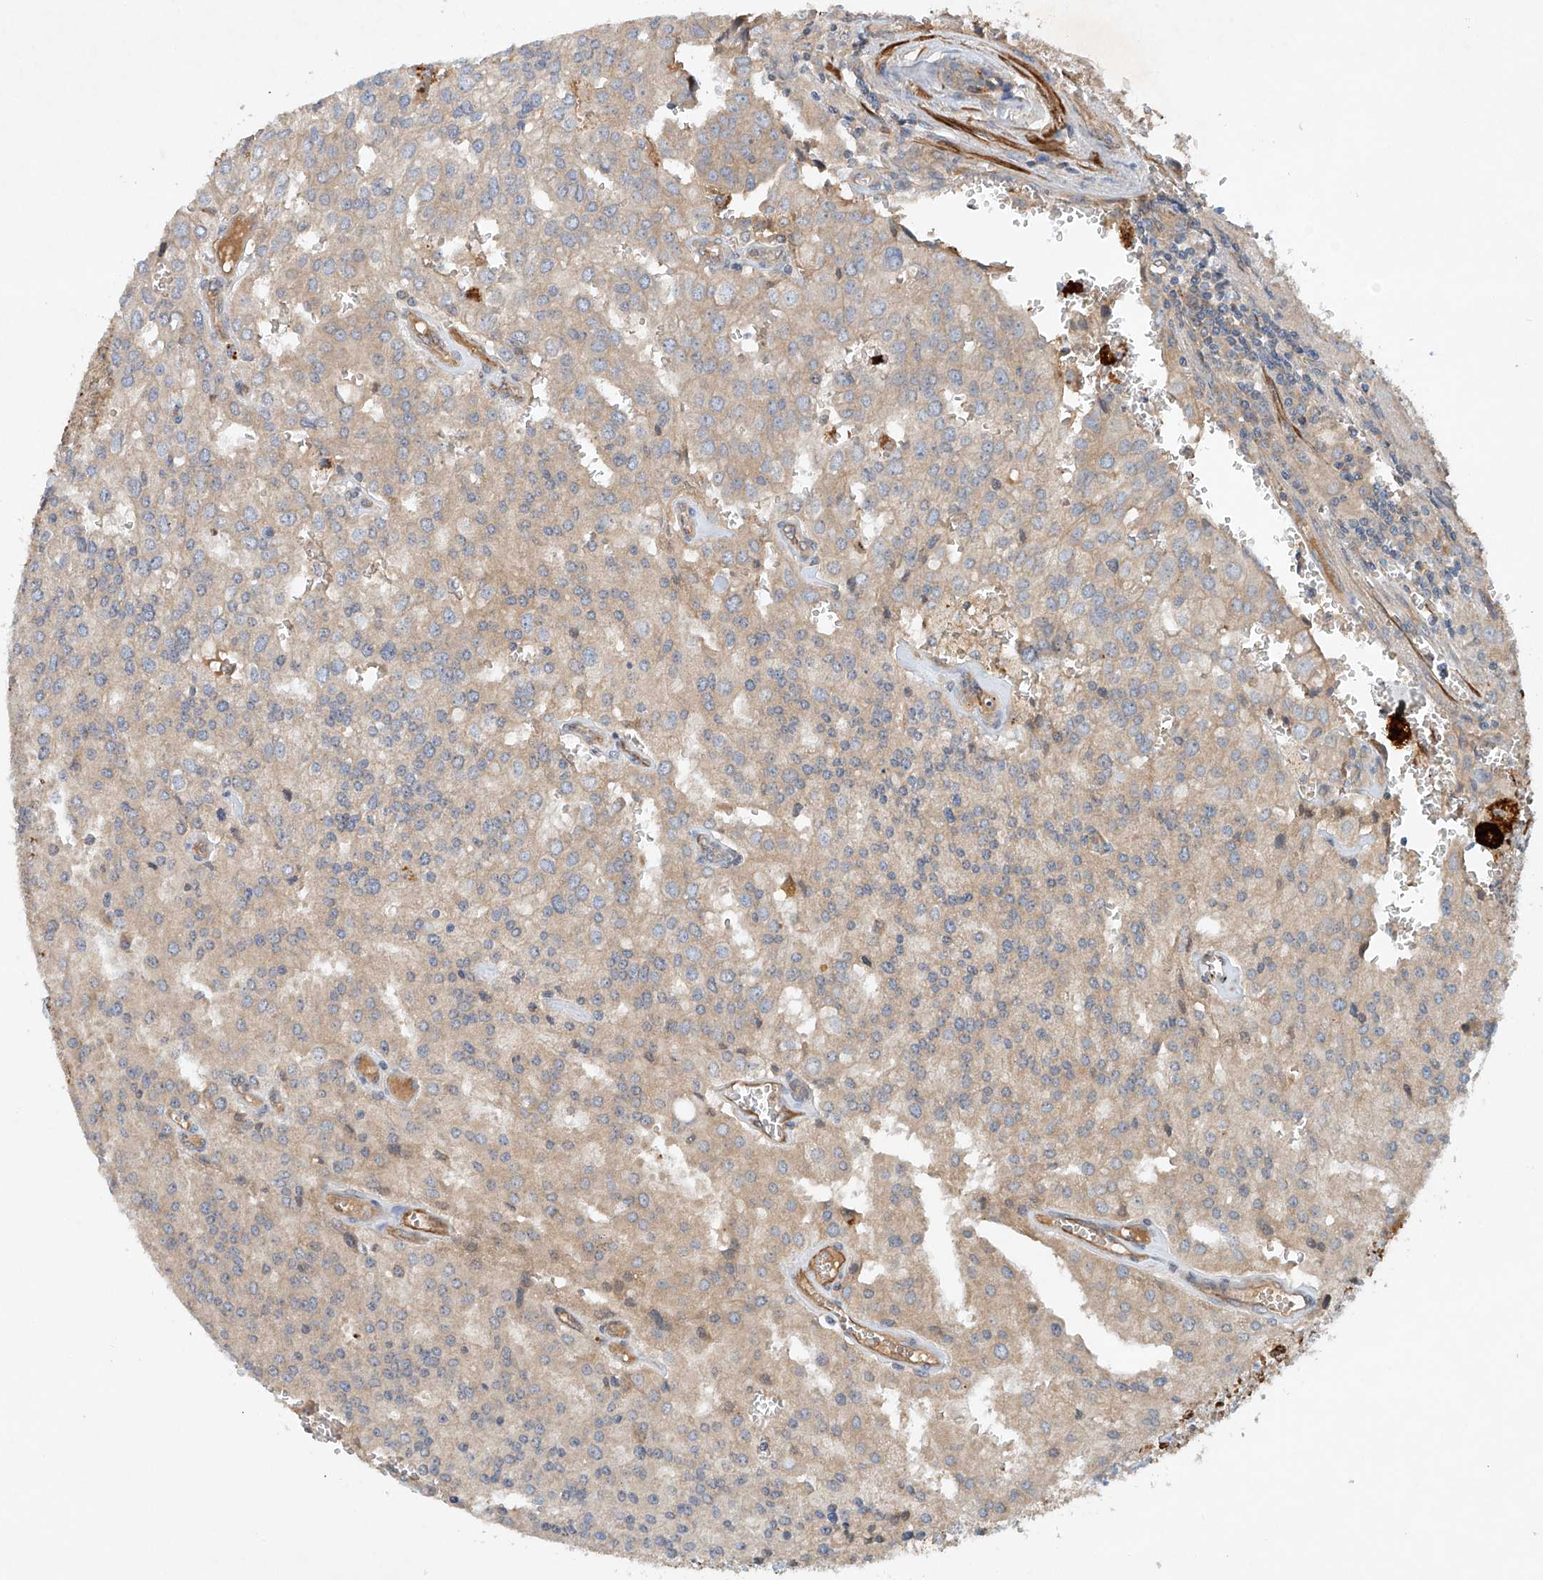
{"staining": {"intensity": "weak", "quantity": ">75%", "location": "cytoplasmic/membranous"}, "tissue": "prostate cancer", "cell_type": "Tumor cells", "image_type": "cancer", "snomed": [{"axis": "morphology", "description": "Adenocarcinoma, High grade"}, {"axis": "topography", "description": "Prostate"}], "caption": "Prostate cancer (adenocarcinoma (high-grade)) stained with a protein marker shows weak staining in tumor cells.", "gene": "LYRM9", "patient": {"sex": "male", "age": 68}}